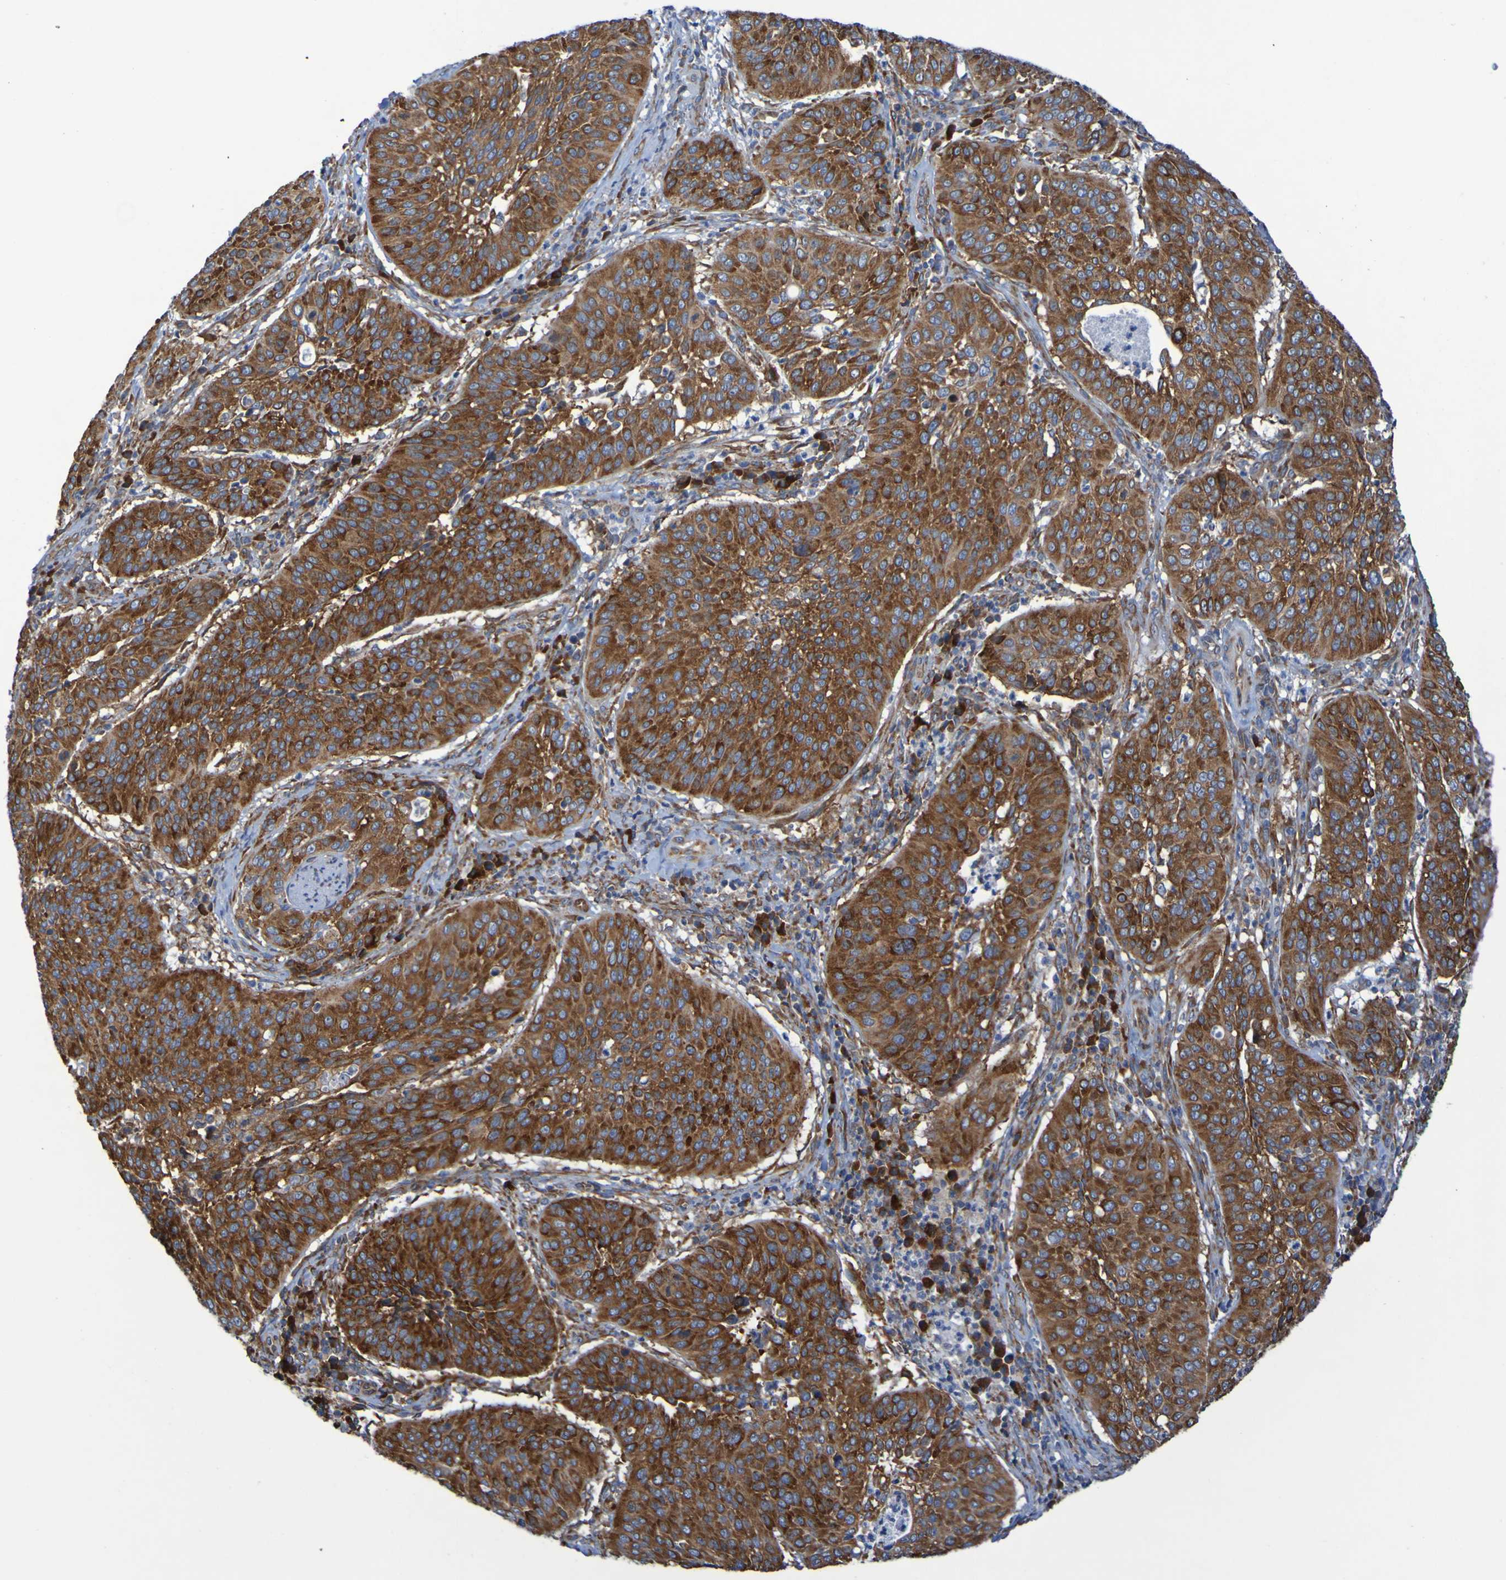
{"staining": {"intensity": "strong", "quantity": ">75%", "location": "cytoplasmic/membranous"}, "tissue": "cervical cancer", "cell_type": "Tumor cells", "image_type": "cancer", "snomed": [{"axis": "morphology", "description": "Normal tissue, NOS"}, {"axis": "morphology", "description": "Squamous cell carcinoma, NOS"}, {"axis": "topography", "description": "Cervix"}], "caption": "The image reveals a brown stain indicating the presence of a protein in the cytoplasmic/membranous of tumor cells in cervical squamous cell carcinoma.", "gene": "FKBP3", "patient": {"sex": "female", "age": 39}}